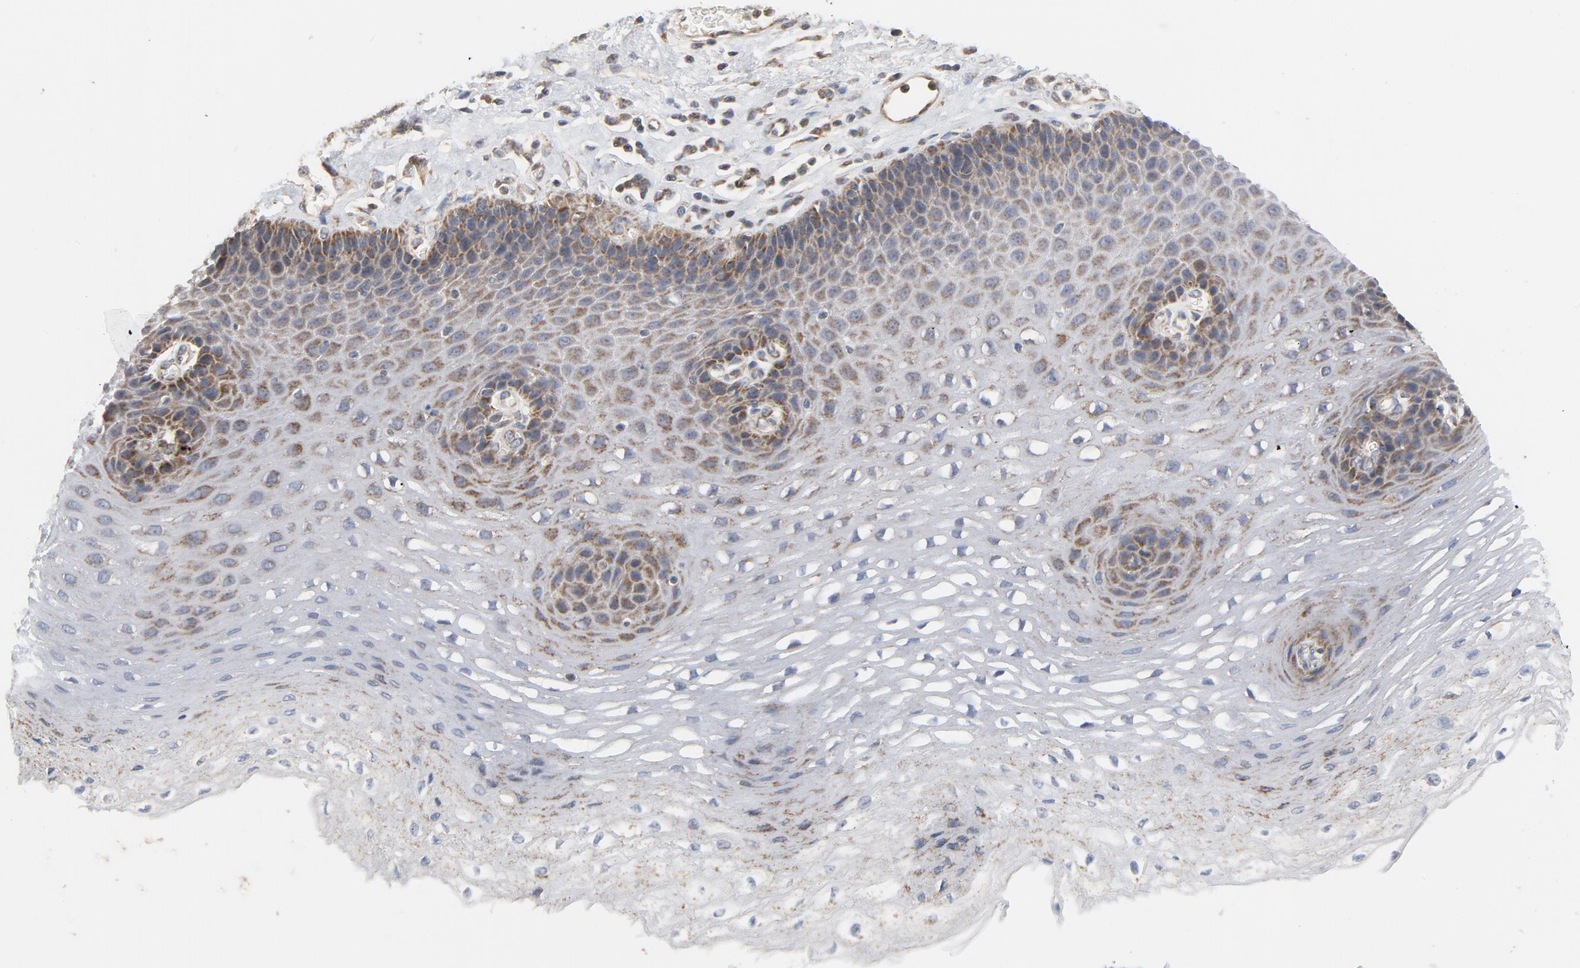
{"staining": {"intensity": "moderate", "quantity": "25%-75%", "location": "cytoplasmic/membranous"}, "tissue": "esophagus", "cell_type": "Squamous epithelial cells", "image_type": "normal", "snomed": [{"axis": "morphology", "description": "Normal tissue, NOS"}, {"axis": "topography", "description": "Esophagus"}], "caption": "Immunohistochemistry image of unremarkable esophagus stained for a protein (brown), which displays medium levels of moderate cytoplasmic/membranous positivity in approximately 25%-75% of squamous epithelial cells.", "gene": "C14orf119", "patient": {"sex": "female", "age": 72}}